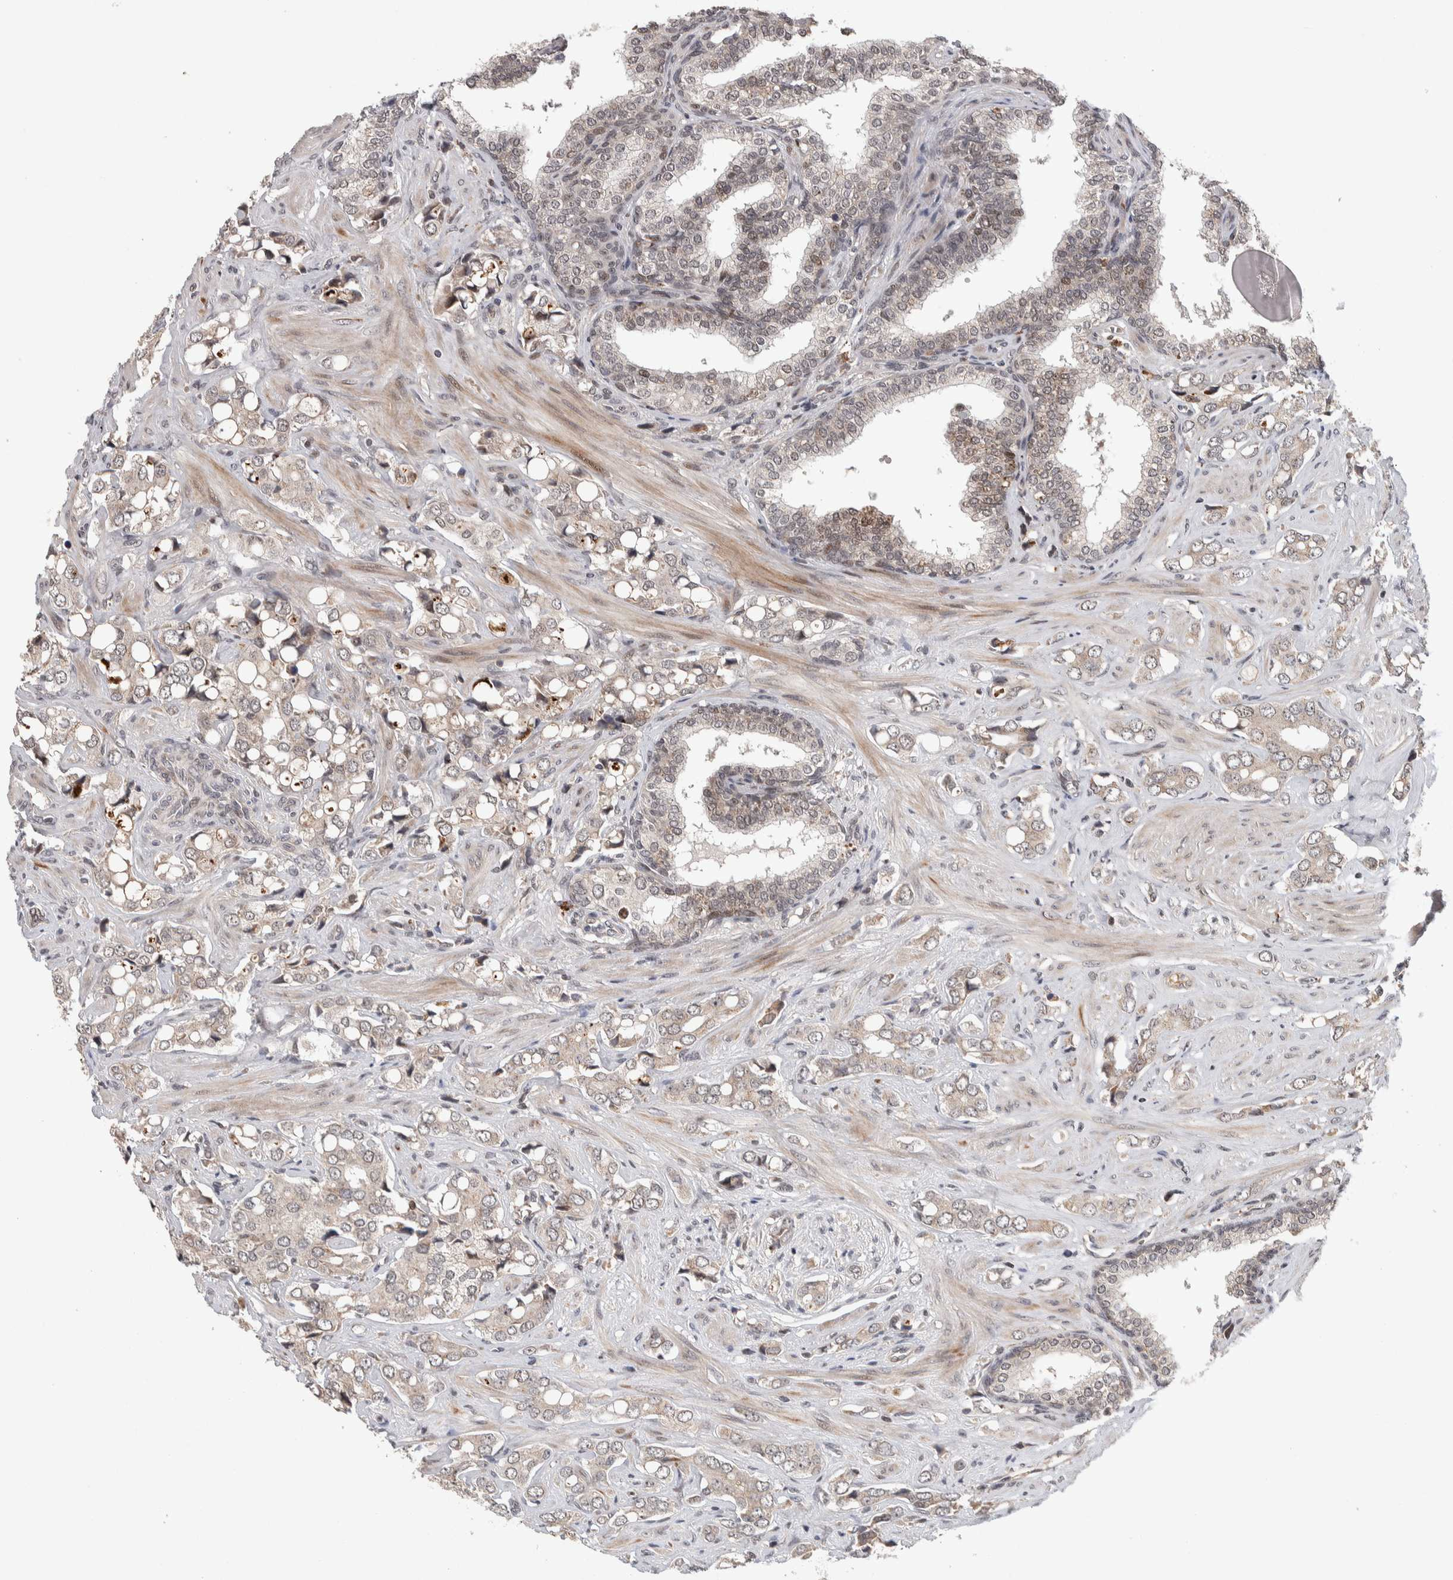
{"staining": {"intensity": "weak", "quantity": "<25%", "location": "nuclear"}, "tissue": "prostate cancer", "cell_type": "Tumor cells", "image_type": "cancer", "snomed": [{"axis": "morphology", "description": "Adenocarcinoma, High grade"}, {"axis": "topography", "description": "Prostate"}], "caption": "The image exhibits no significant positivity in tumor cells of prostate high-grade adenocarcinoma.", "gene": "ZNF592", "patient": {"sex": "male", "age": 52}}